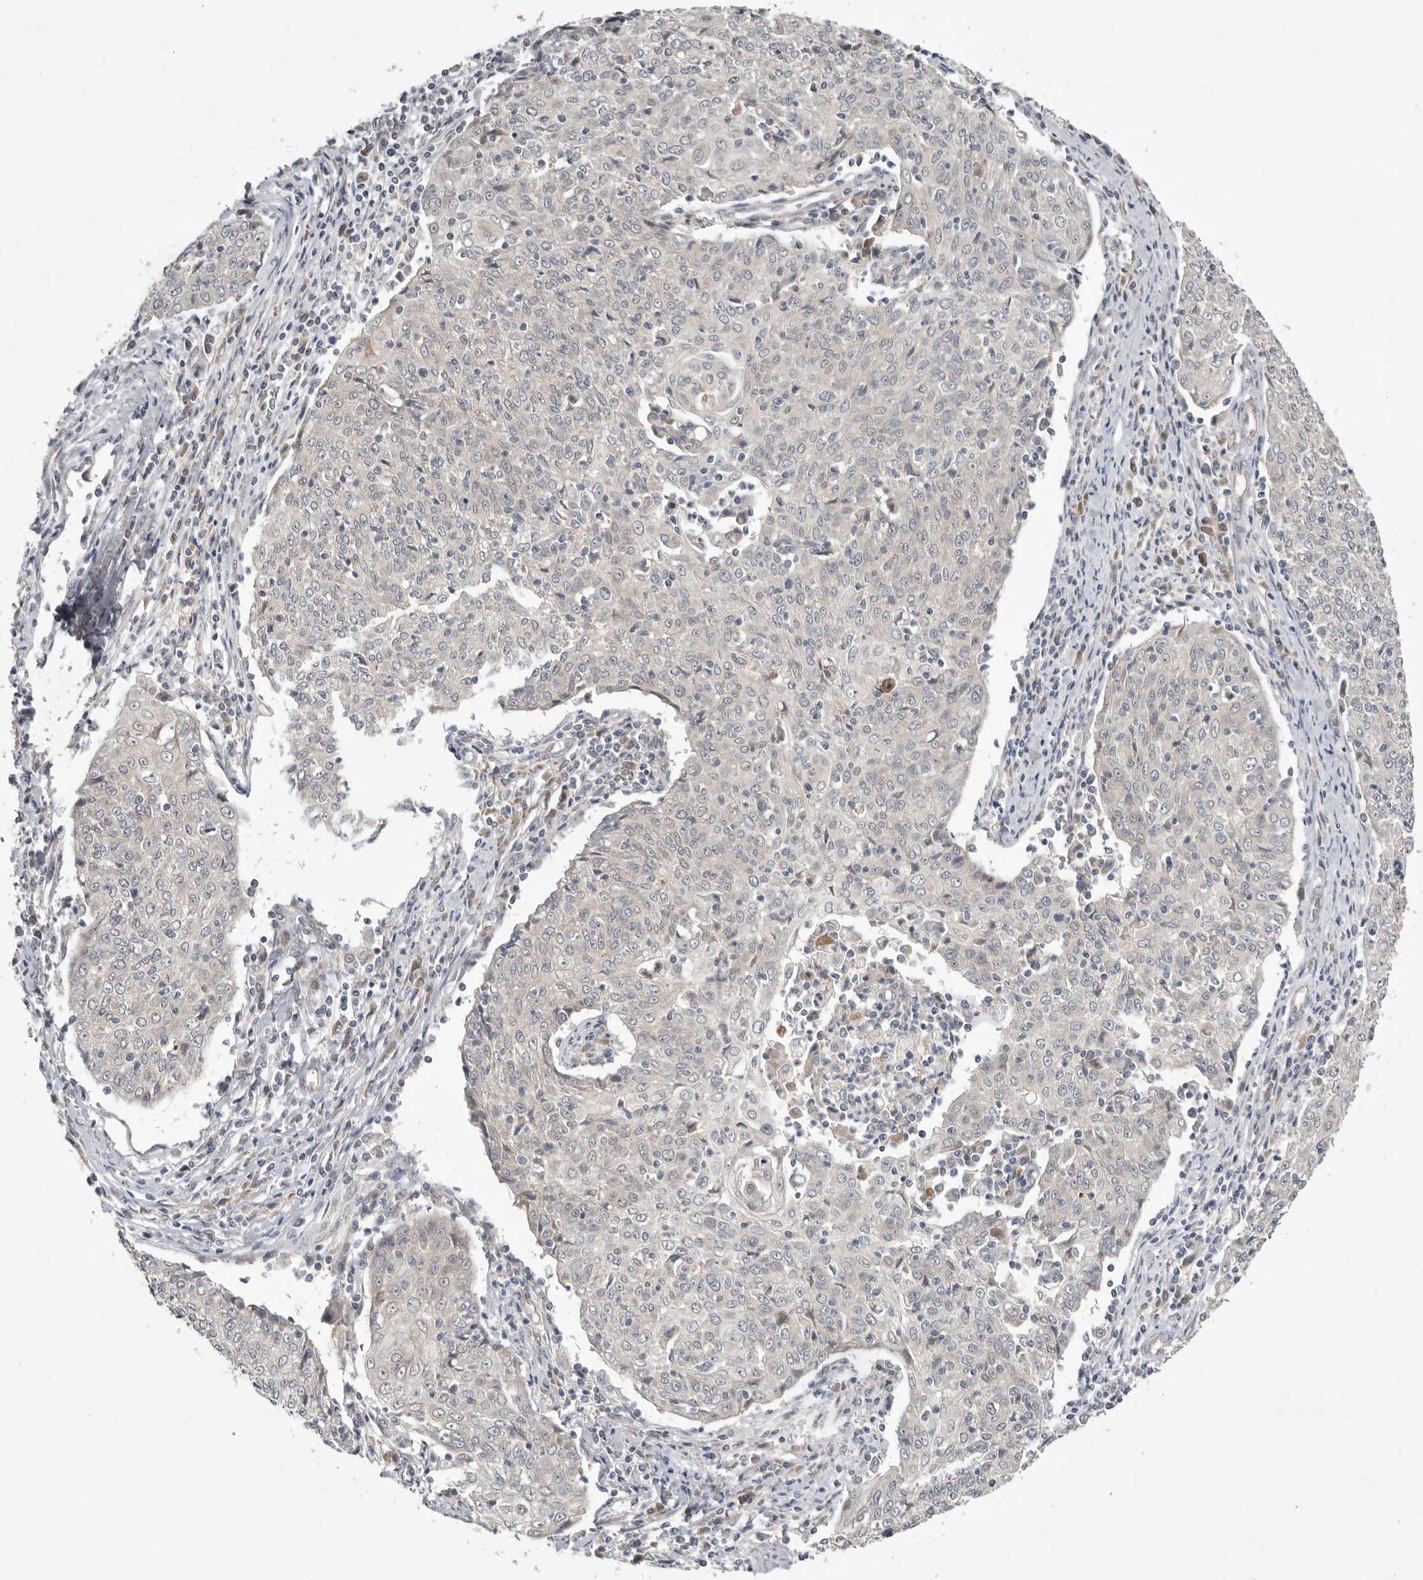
{"staining": {"intensity": "negative", "quantity": "none", "location": "none"}, "tissue": "cervical cancer", "cell_type": "Tumor cells", "image_type": "cancer", "snomed": [{"axis": "morphology", "description": "Squamous cell carcinoma, NOS"}, {"axis": "topography", "description": "Cervix"}], "caption": "Squamous cell carcinoma (cervical) stained for a protein using immunohistochemistry (IHC) shows no staining tumor cells.", "gene": "NSUN4", "patient": {"sex": "female", "age": 48}}